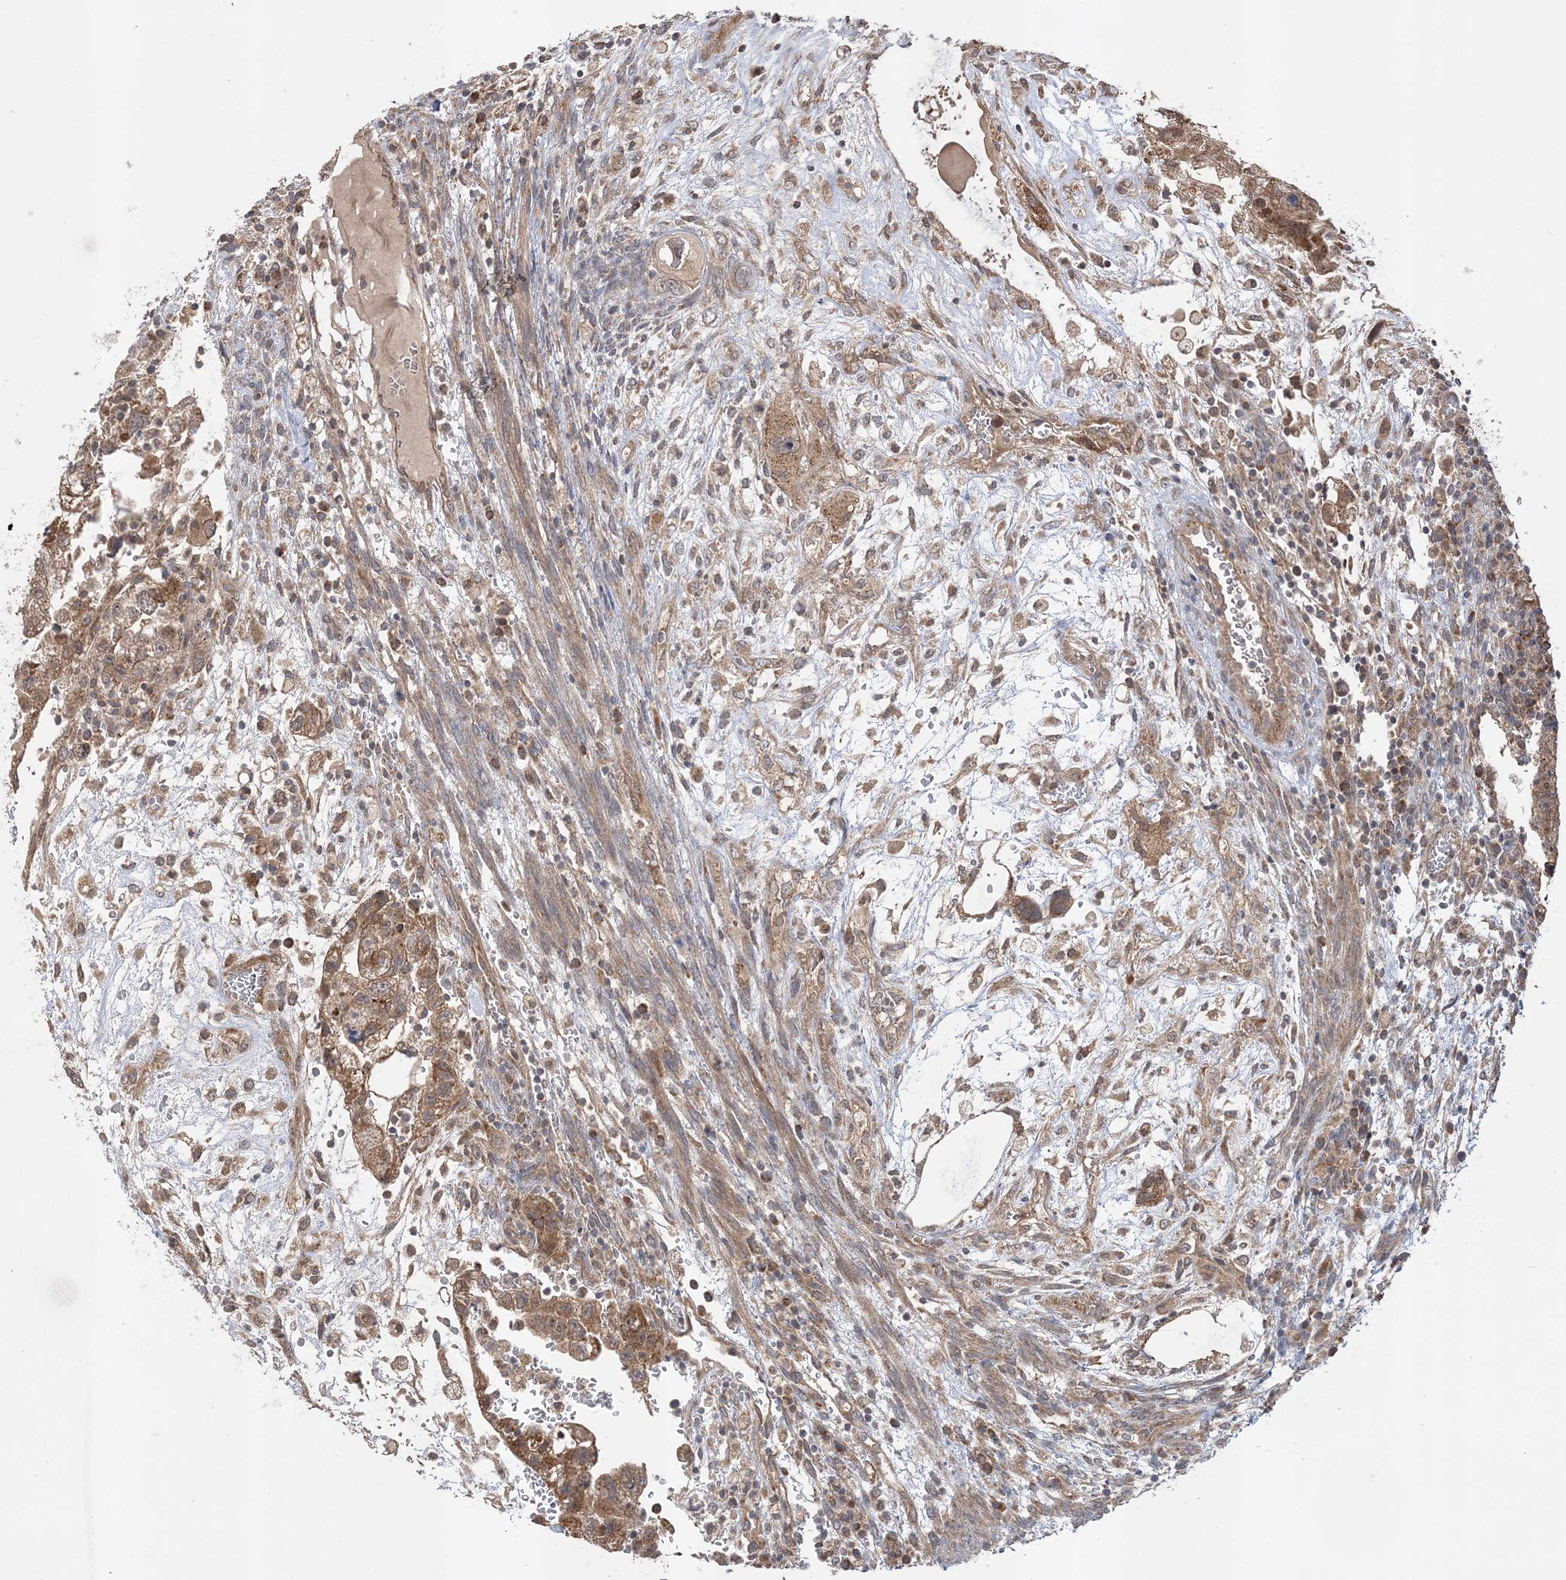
{"staining": {"intensity": "moderate", "quantity": ">75%", "location": "cytoplasmic/membranous"}, "tissue": "testis cancer", "cell_type": "Tumor cells", "image_type": "cancer", "snomed": [{"axis": "morphology", "description": "Carcinoma, Embryonal, NOS"}, {"axis": "topography", "description": "Testis"}], "caption": "Immunohistochemical staining of human embryonal carcinoma (testis) reveals medium levels of moderate cytoplasmic/membranous protein expression in about >75% of tumor cells.", "gene": "MMADHC", "patient": {"sex": "male", "age": 36}}